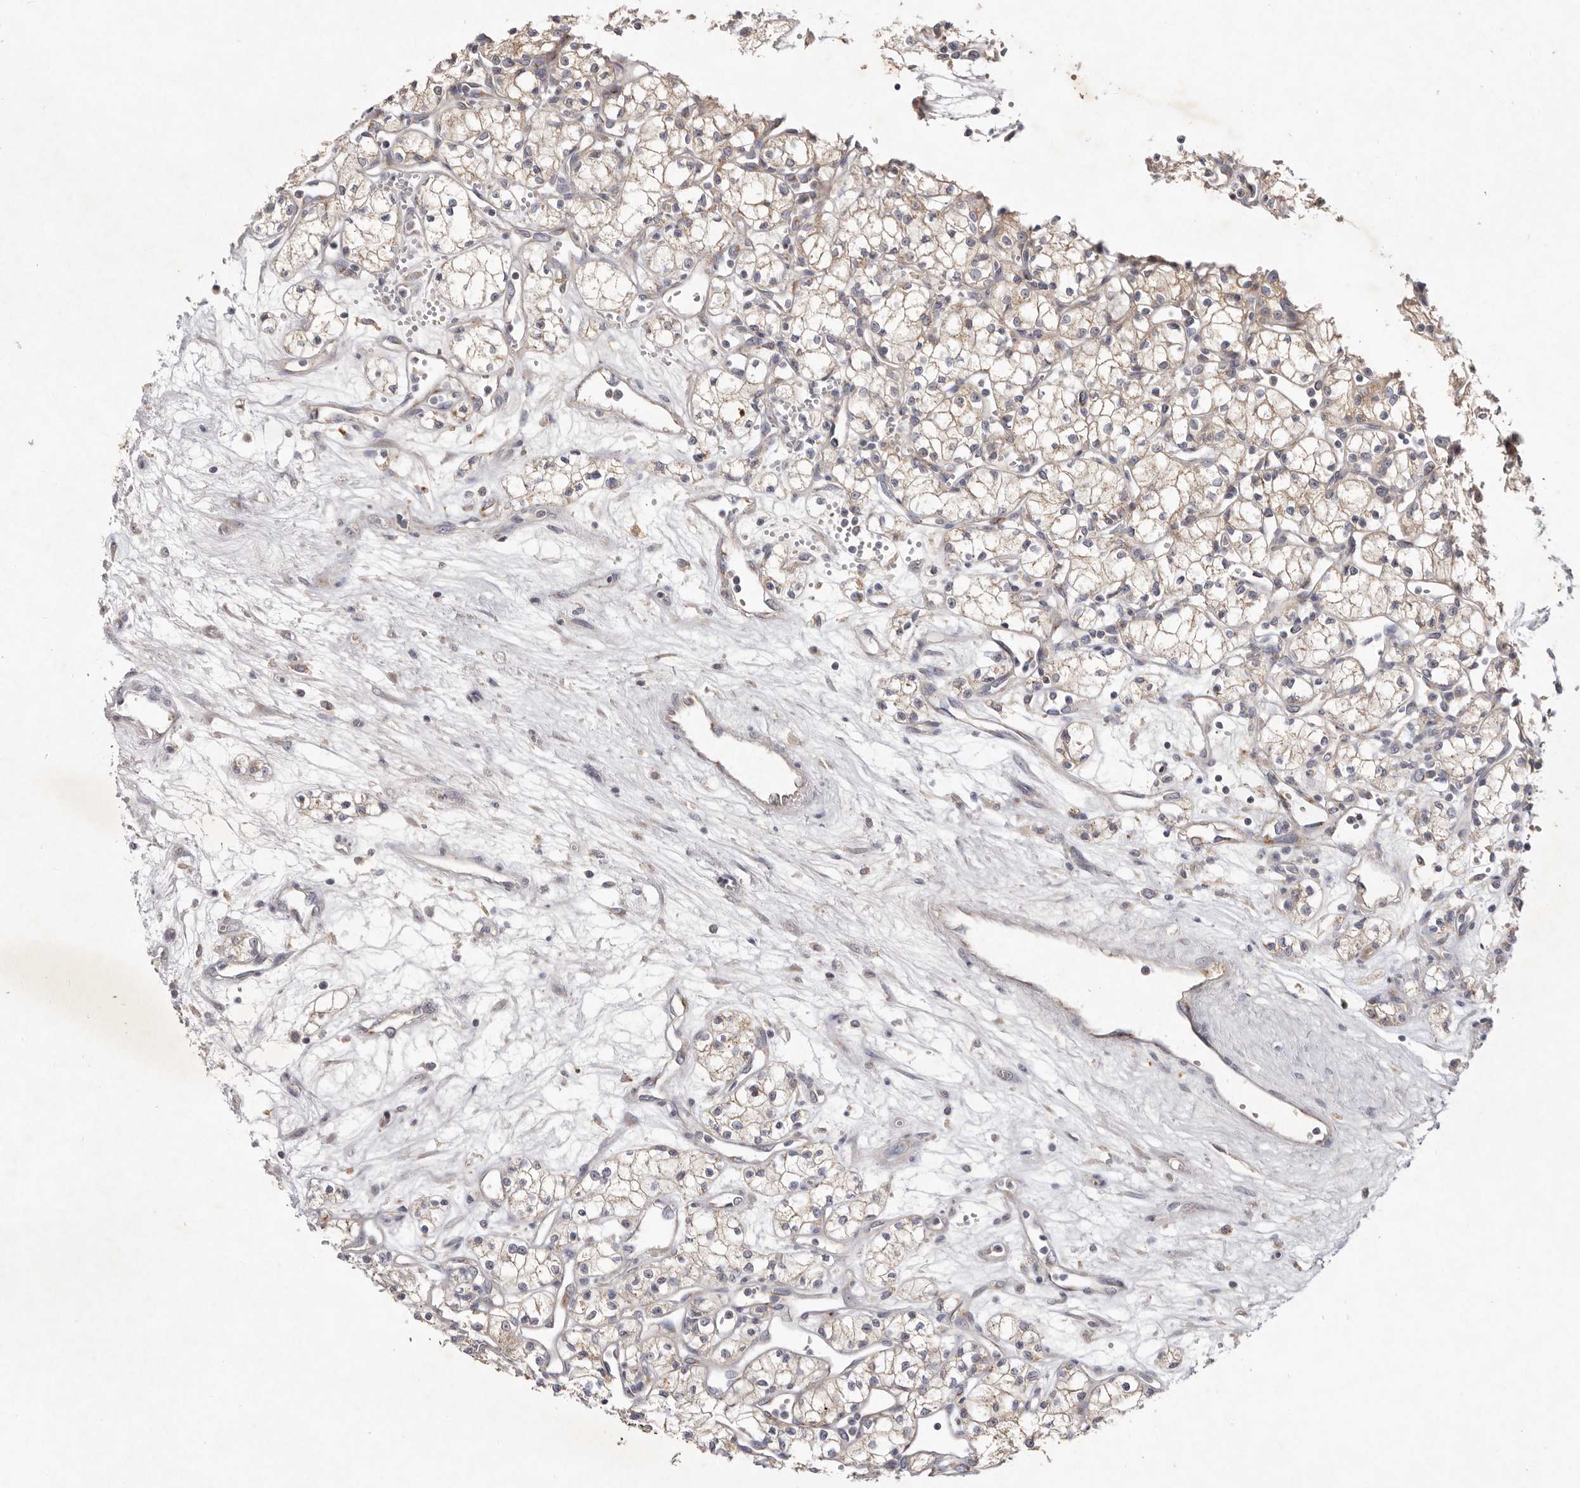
{"staining": {"intensity": "weak", "quantity": ">75%", "location": "cytoplasmic/membranous"}, "tissue": "renal cancer", "cell_type": "Tumor cells", "image_type": "cancer", "snomed": [{"axis": "morphology", "description": "Adenocarcinoma, NOS"}, {"axis": "topography", "description": "Kidney"}], "caption": "Immunohistochemistry (IHC) image of neoplastic tissue: renal cancer (adenocarcinoma) stained using IHC reveals low levels of weak protein expression localized specifically in the cytoplasmic/membranous of tumor cells, appearing as a cytoplasmic/membranous brown color.", "gene": "USP24", "patient": {"sex": "male", "age": 59}}